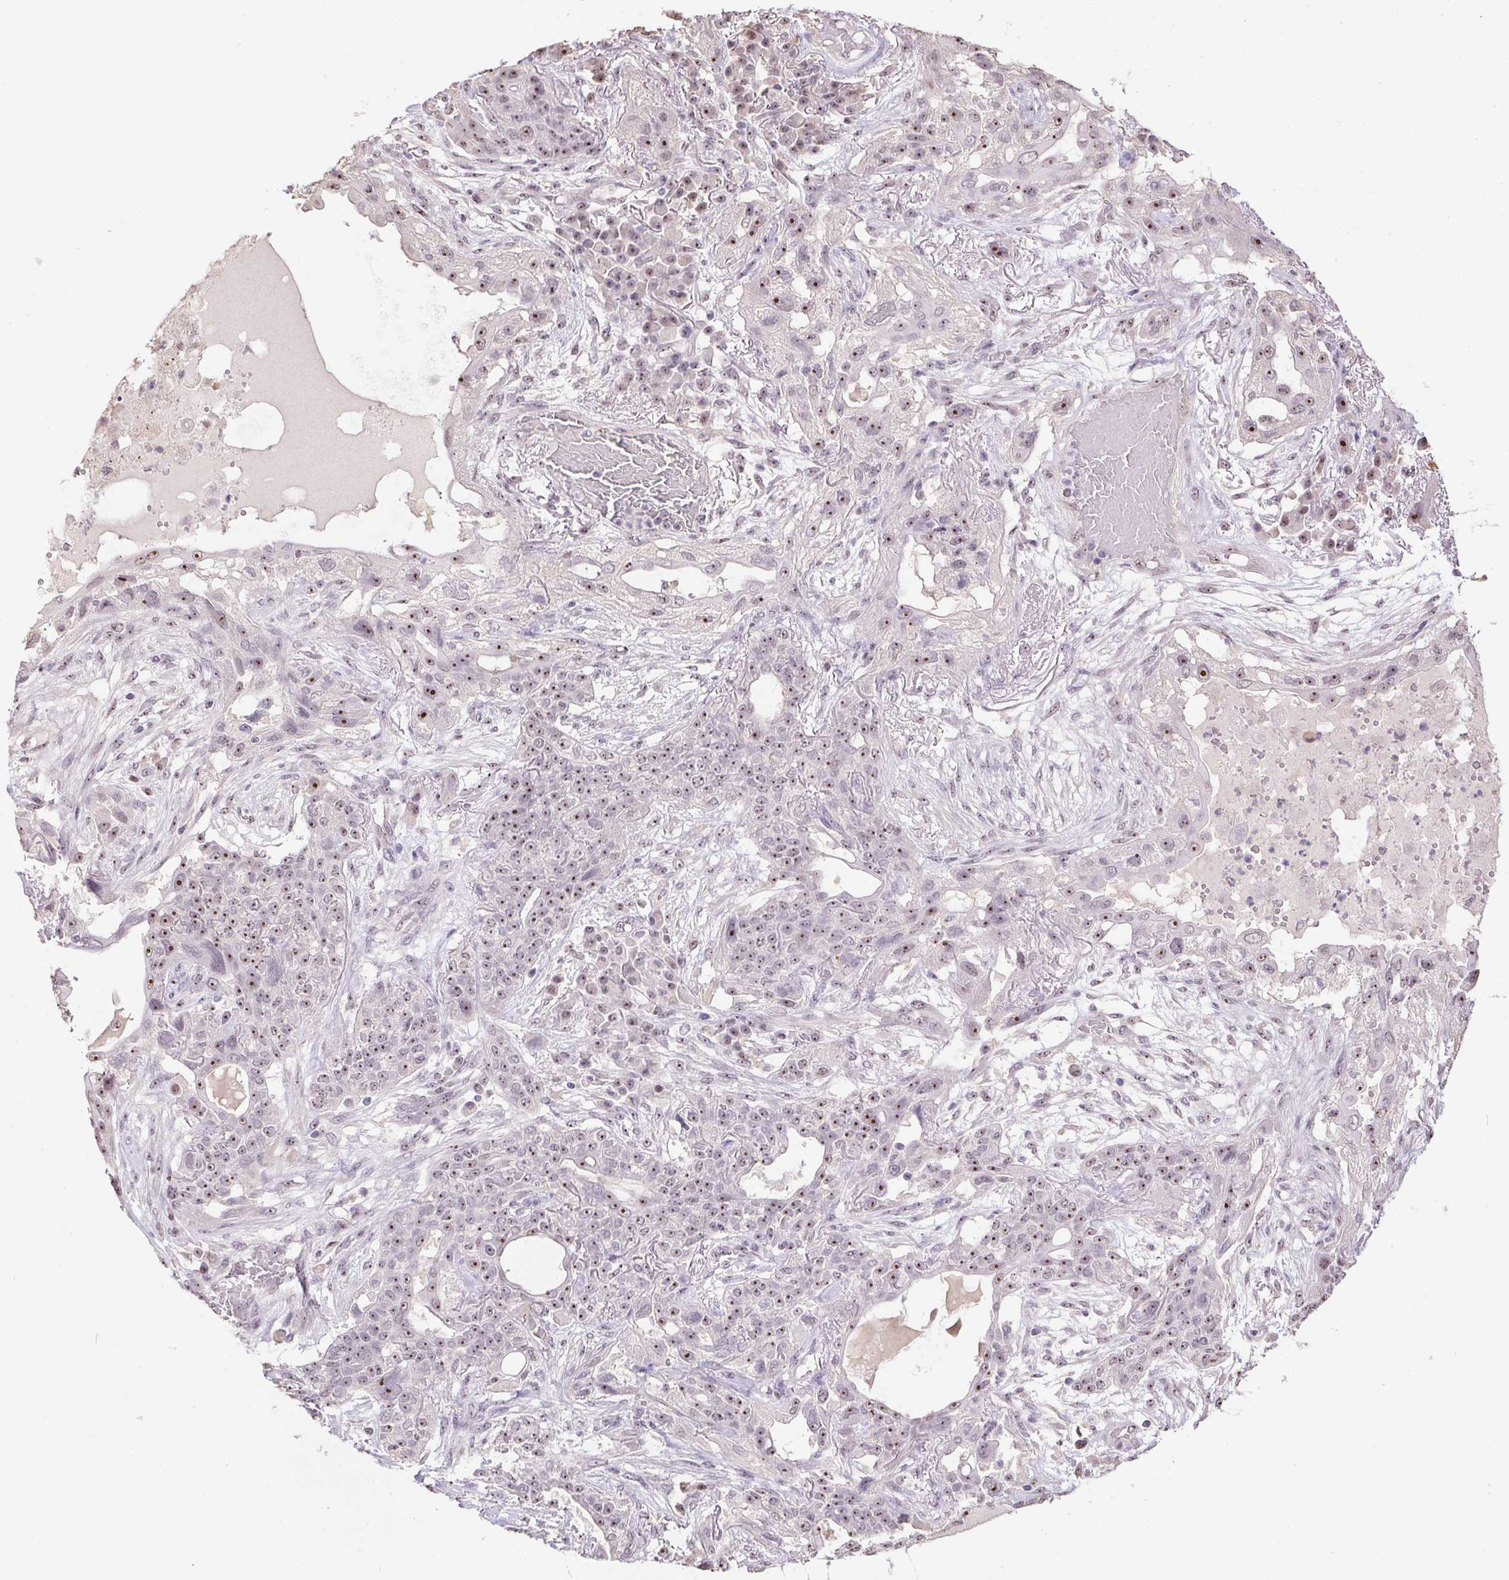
{"staining": {"intensity": "moderate", "quantity": "25%-75%", "location": "nuclear"}, "tissue": "lung cancer", "cell_type": "Tumor cells", "image_type": "cancer", "snomed": [{"axis": "morphology", "description": "Squamous cell carcinoma, NOS"}, {"axis": "topography", "description": "Lung"}], "caption": "A high-resolution photomicrograph shows IHC staining of lung squamous cell carcinoma, which shows moderate nuclear staining in about 25%-75% of tumor cells.", "gene": "BATF2", "patient": {"sex": "female", "age": 70}}